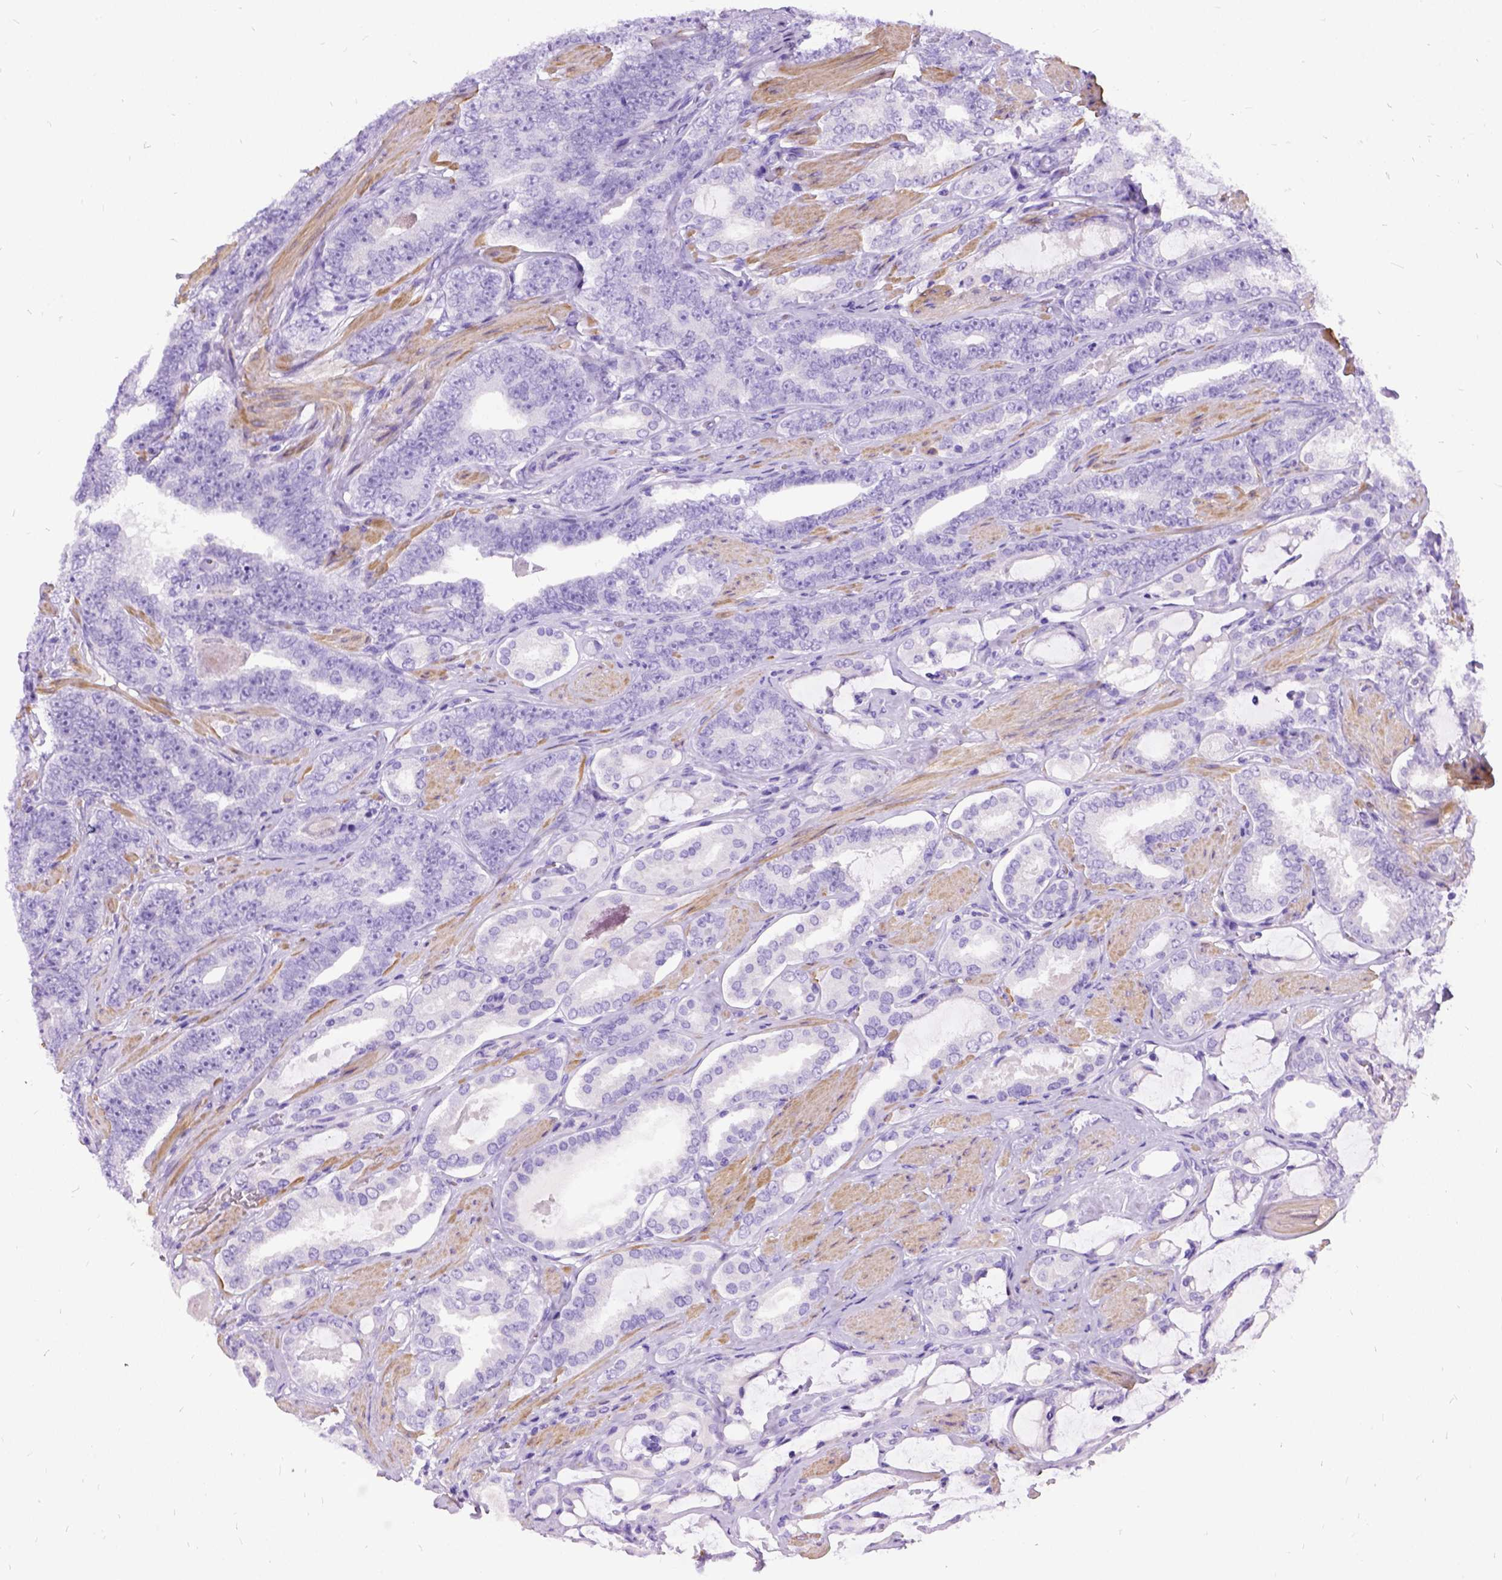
{"staining": {"intensity": "negative", "quantity": "none", "location": "none"}, "tissue": "prostate cancer", "cell_type": "Tumor cells", "image_type": "cancer", "snomed": [{"axis": "morphology", "description": "Adenocarcinoma, High grade"}, {"axis": "topography", "description": "Prostate"}], "caption": "High power microscopy photomicrograph of an immunohistochemistry histopathology image of prostate high-grade adenocarcinoma, revealing no significant expression in tumor cells.", "gene": "PRG2", "patient": {"sex": "male", "age": 63}}